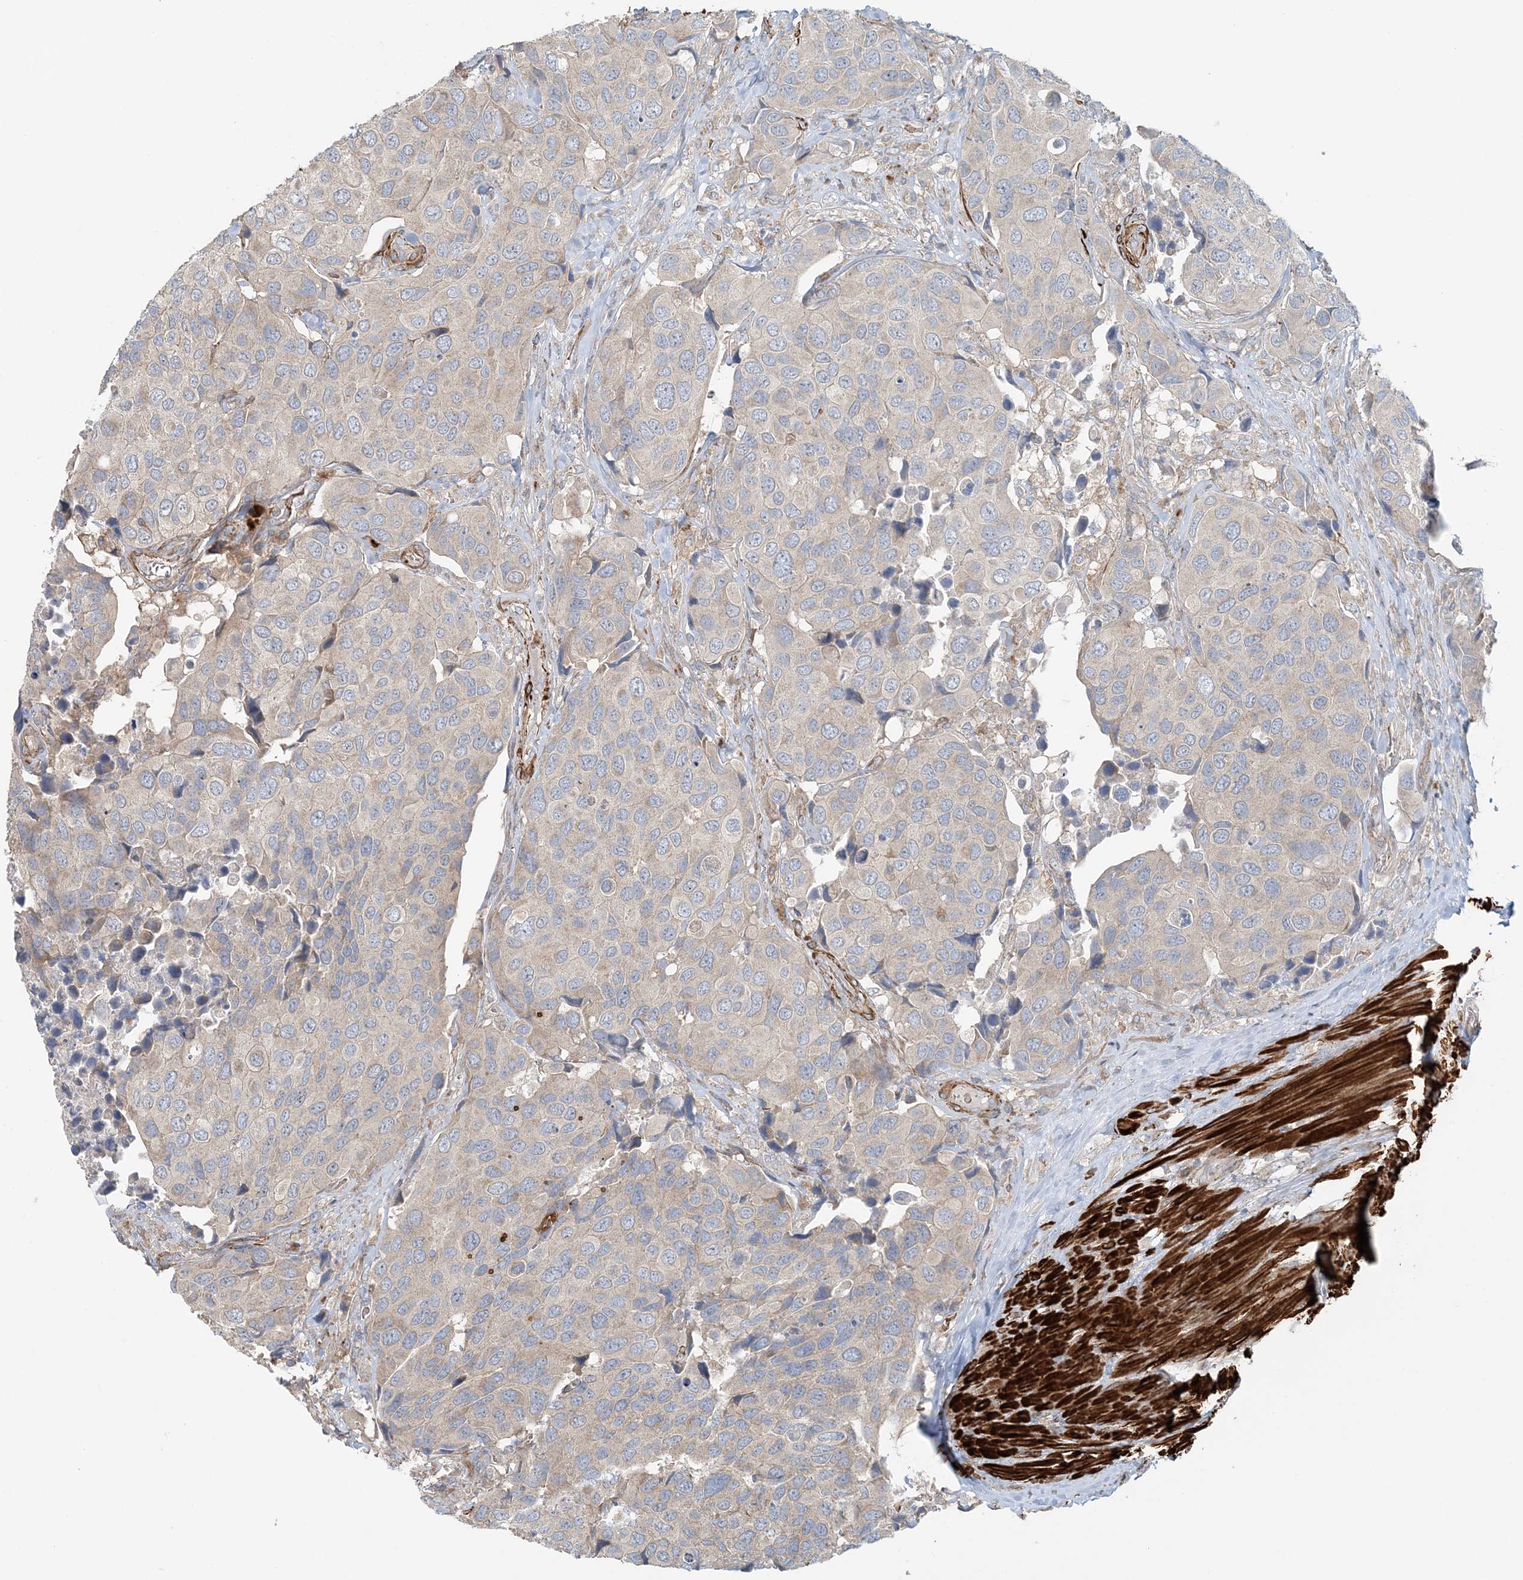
{"staining": {"intensity": "weak", "quantity": "<25%", "location": "cytoplasmic/membranous"}, "tissue": "urothelial cancer", "cell_type": "Tumor cells", "image_type": "cancer", "snomed": [{"axis": "morphology", "description": "Urothelial carcinoma, High grade"}, {"axis": "topography", "description": "Urinary bladder"}], "caption": "Immunohistochemistry image of neoplastic tissue: urothelial cancer stained with DAB (3,3'-diaminobenzidine) reveals no significant protein positivity in tumor cells. (Immunohistochemistry (ihc), brightfield microscopy, high magnification).", "gene": "TTI1", "patient": {"sex": "male", "age": 74}}